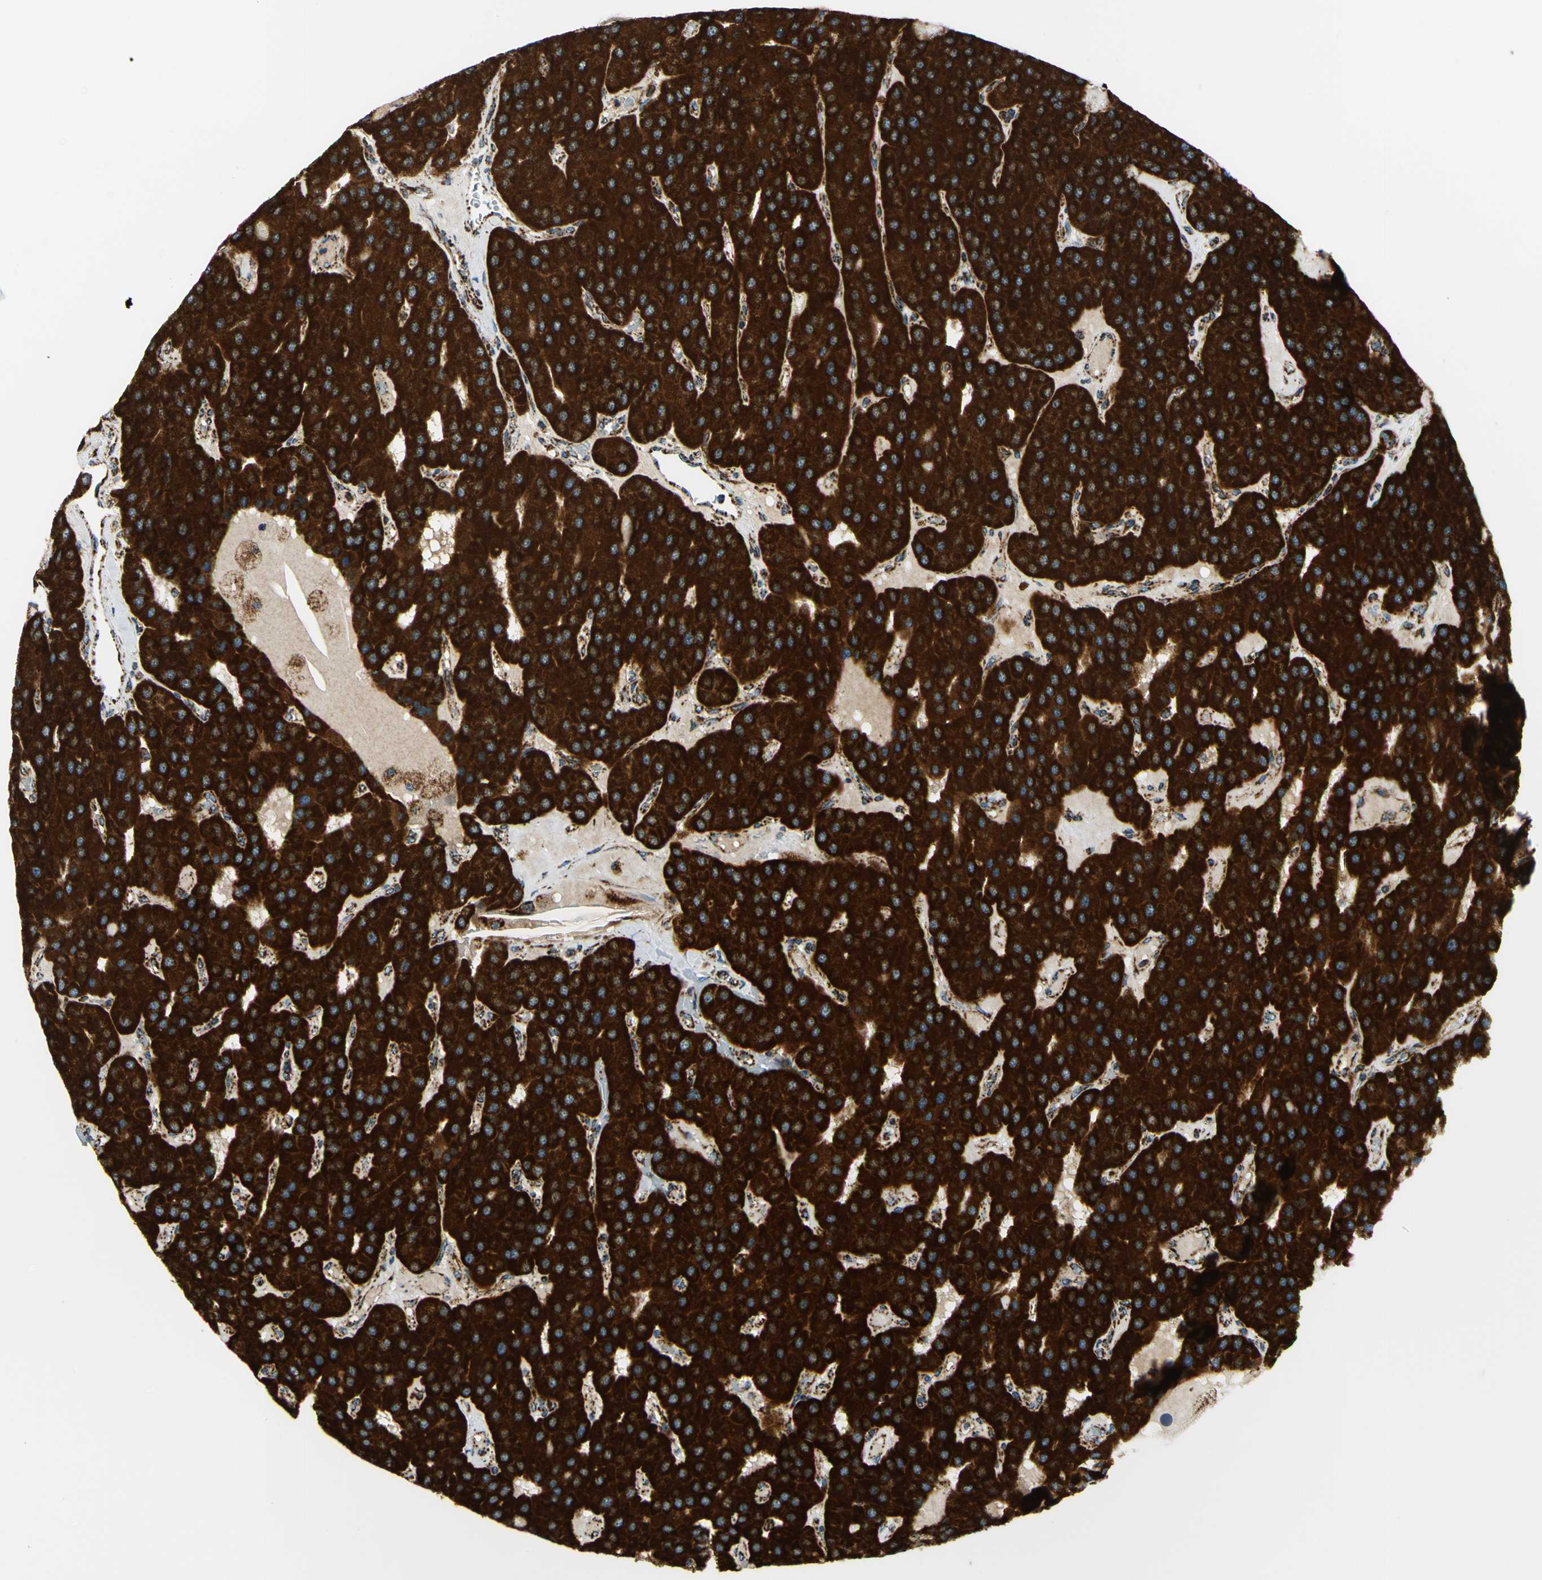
{"staining": {"intensity": "strong", "quantity": ">75%", "location": "cytoplasmic/membranous"}, "tissue": "parathyroid gland", "cell_type": "Glandular cells", "image_type": "normal", "snomed": [{"axis": "morphology", "description": "Normal tissue, NOS"}, {"axis": "morphology", "description": "Adenoma, NOS"}, {"axis": "topography", "description": "Parathyroid gland"}], "caption": "The photomicrograph shows a brown stain indicating the presence of a protein in the cytoplasmic/membranous of glandular cells in parathyroid gland. (brown staining indicates protein expression, while blue staining denotes nuclei).", "gene": "MAVS", "patient": {"sex": "female", "age": 86}}